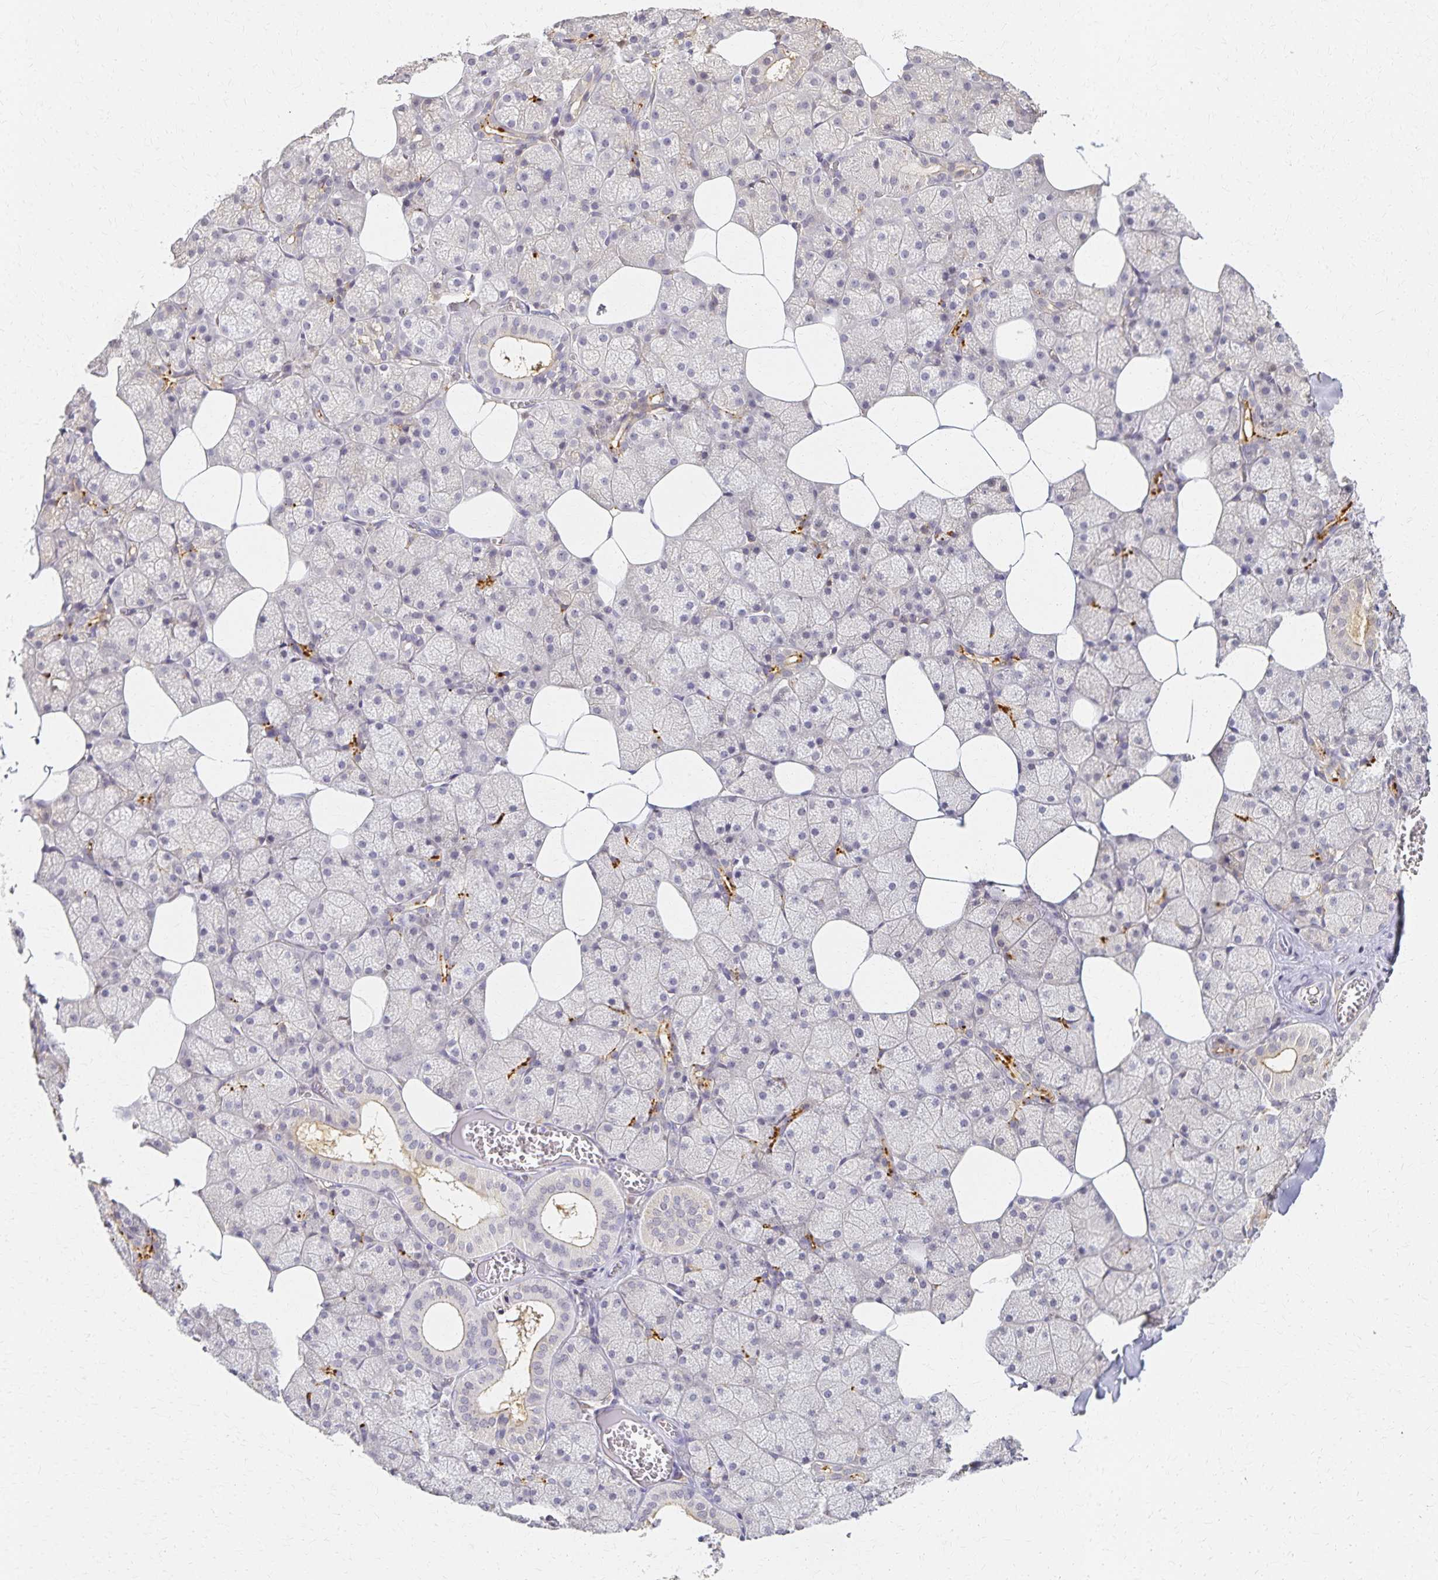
{"staining": {"intensity": "moderate", "quantity": "<25%", "location": "cytoplasmic/membranous"}, "tissue": "salivary gland", "cell_type": "Glandular cells", "image_type": "normal", "snomed": [{"axis": "morphology", "description": "Normal tissue, NOS"}, {"axis": "topography", "description": "Salivary gland"}, {"axis": "topography", "description": "Peripheral nerve tissue"}], "caption": "IHC of unremarkable salivary gland shows low levels of moderate cytoplasmic/membranous staining in about <25% of glandular cells.", "gene": "AZGP1", "patient": {"sex": "male", "age": 38}}